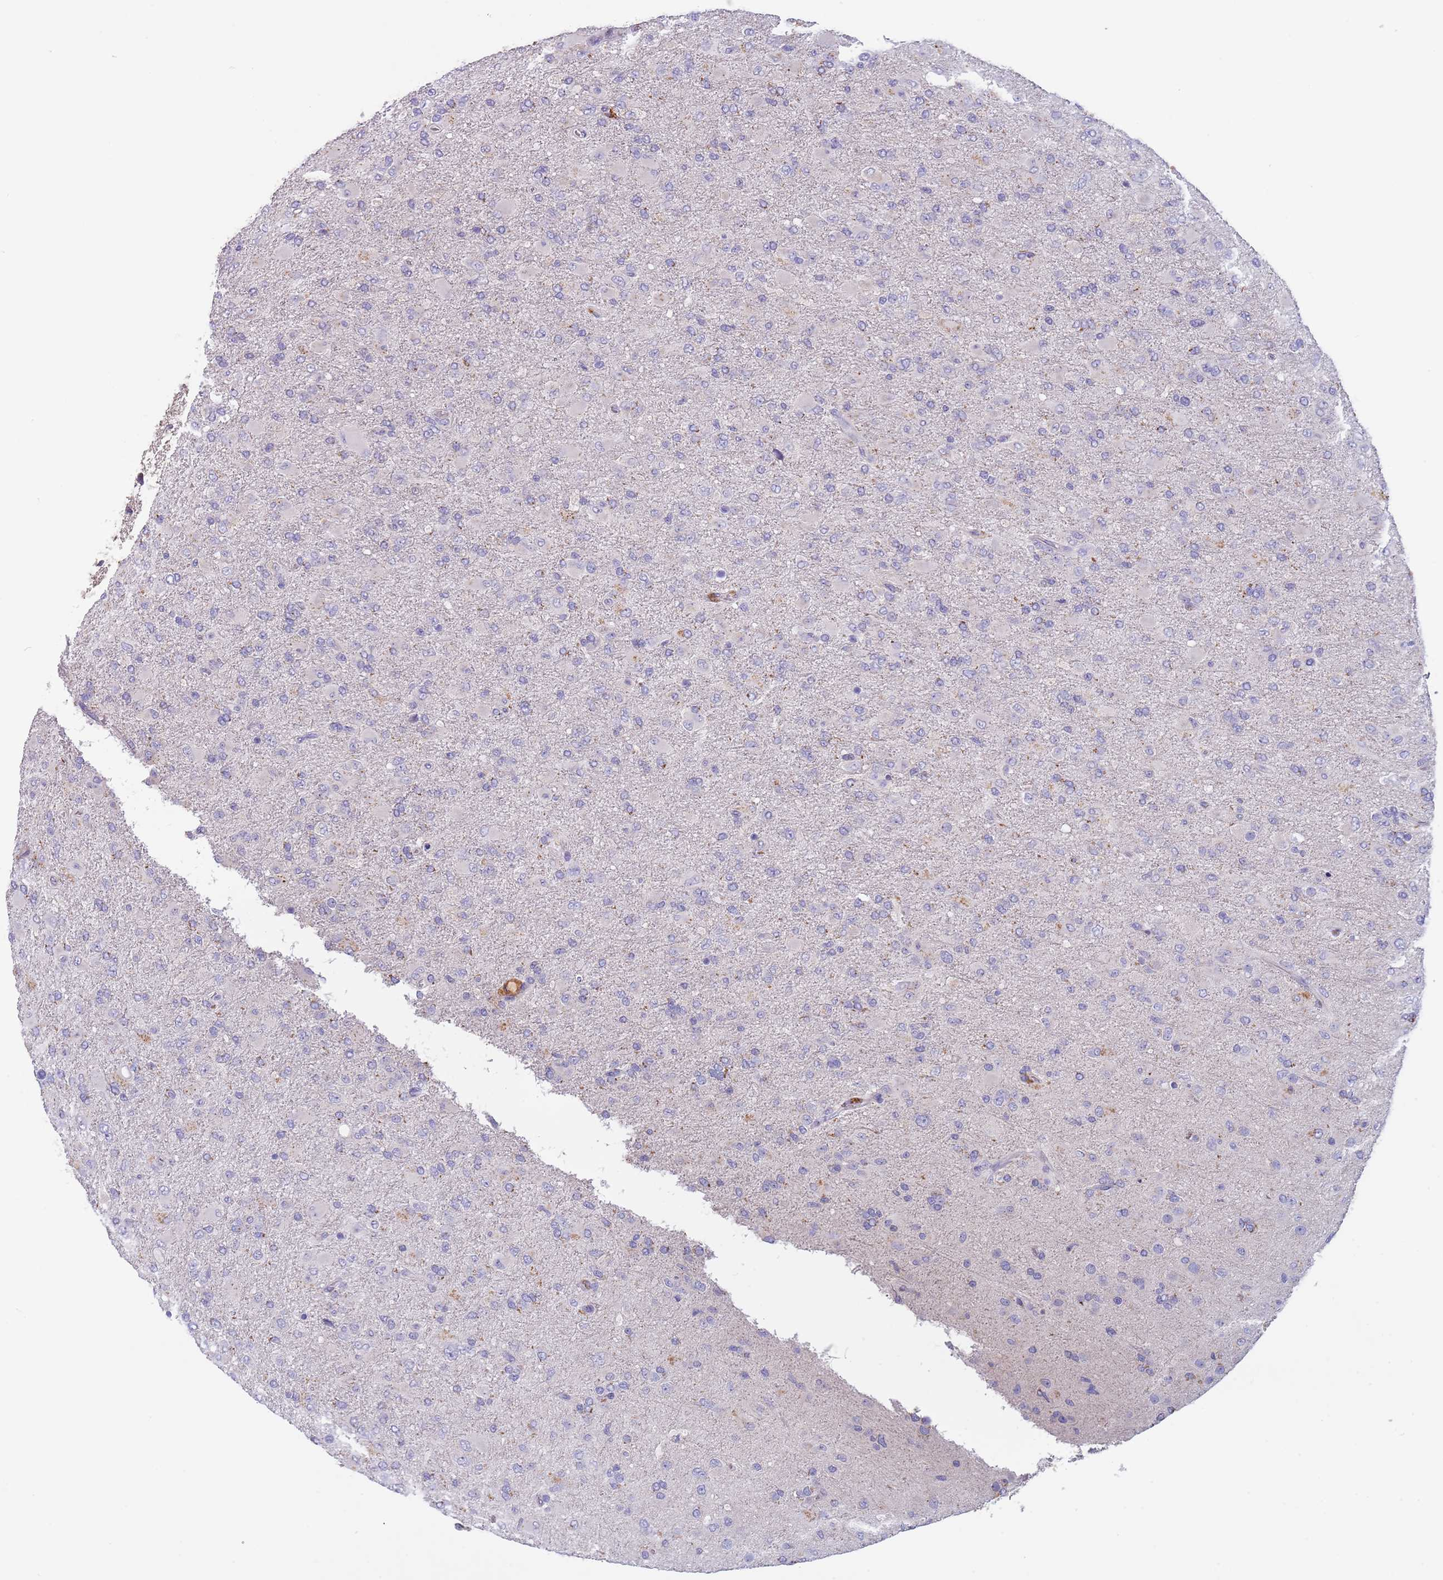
{"staining": {"intensity": "negative", "quantity": "none", "location": "none"}, "tissue": "glioma", "cell_type": "Tumor cells", "image_type": "cancer", "snomed": [{"axis": "morphology", "description": "Glioma, malignant, Low grade"}, {"axis": "topography", "description": "Brain"}], "caption": "Human glioma stained for a protein using IHC exhibits no staining in tumor cells.", "gene": "MAN1C1", "patient": {"sex": "male", "age": 65}}